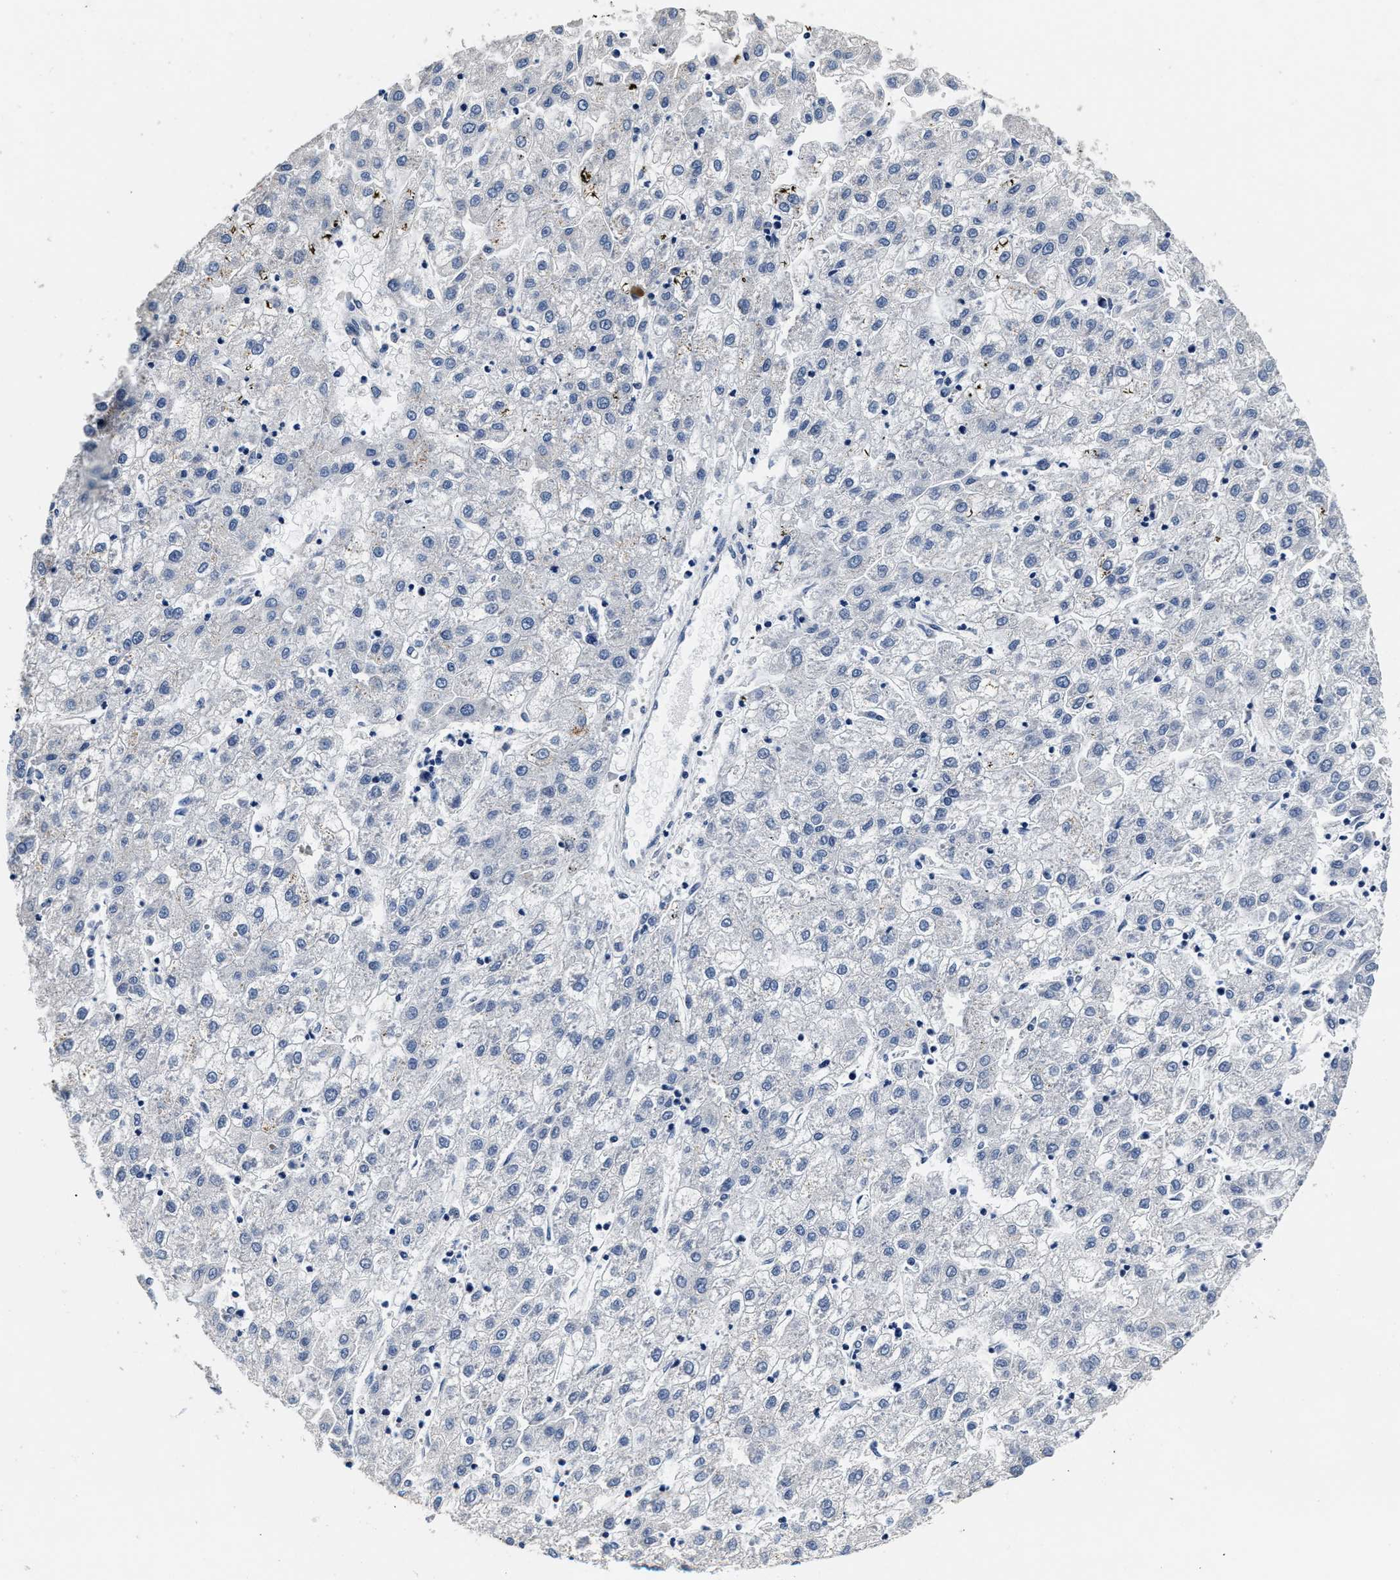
{"staining": {"intensity": "negative", "quantity": "none", "location": "none"}, "tissue": "liver cancer", "cell_type": "Tumor cells", "image_type": "cancer", "snomed": [{"axis": "morphology", "description": "Carcinoma, Hepatocellular, NOS"}, {"axis": "topography", "description": "Liver"}], "caption": "Human hepatocellular carcinoma (liver) stained for a protein using IHC reveals no positivity in tumor cells.", "gene": "ANKIB1", "patient": {"sex": "male", "age": 72}}